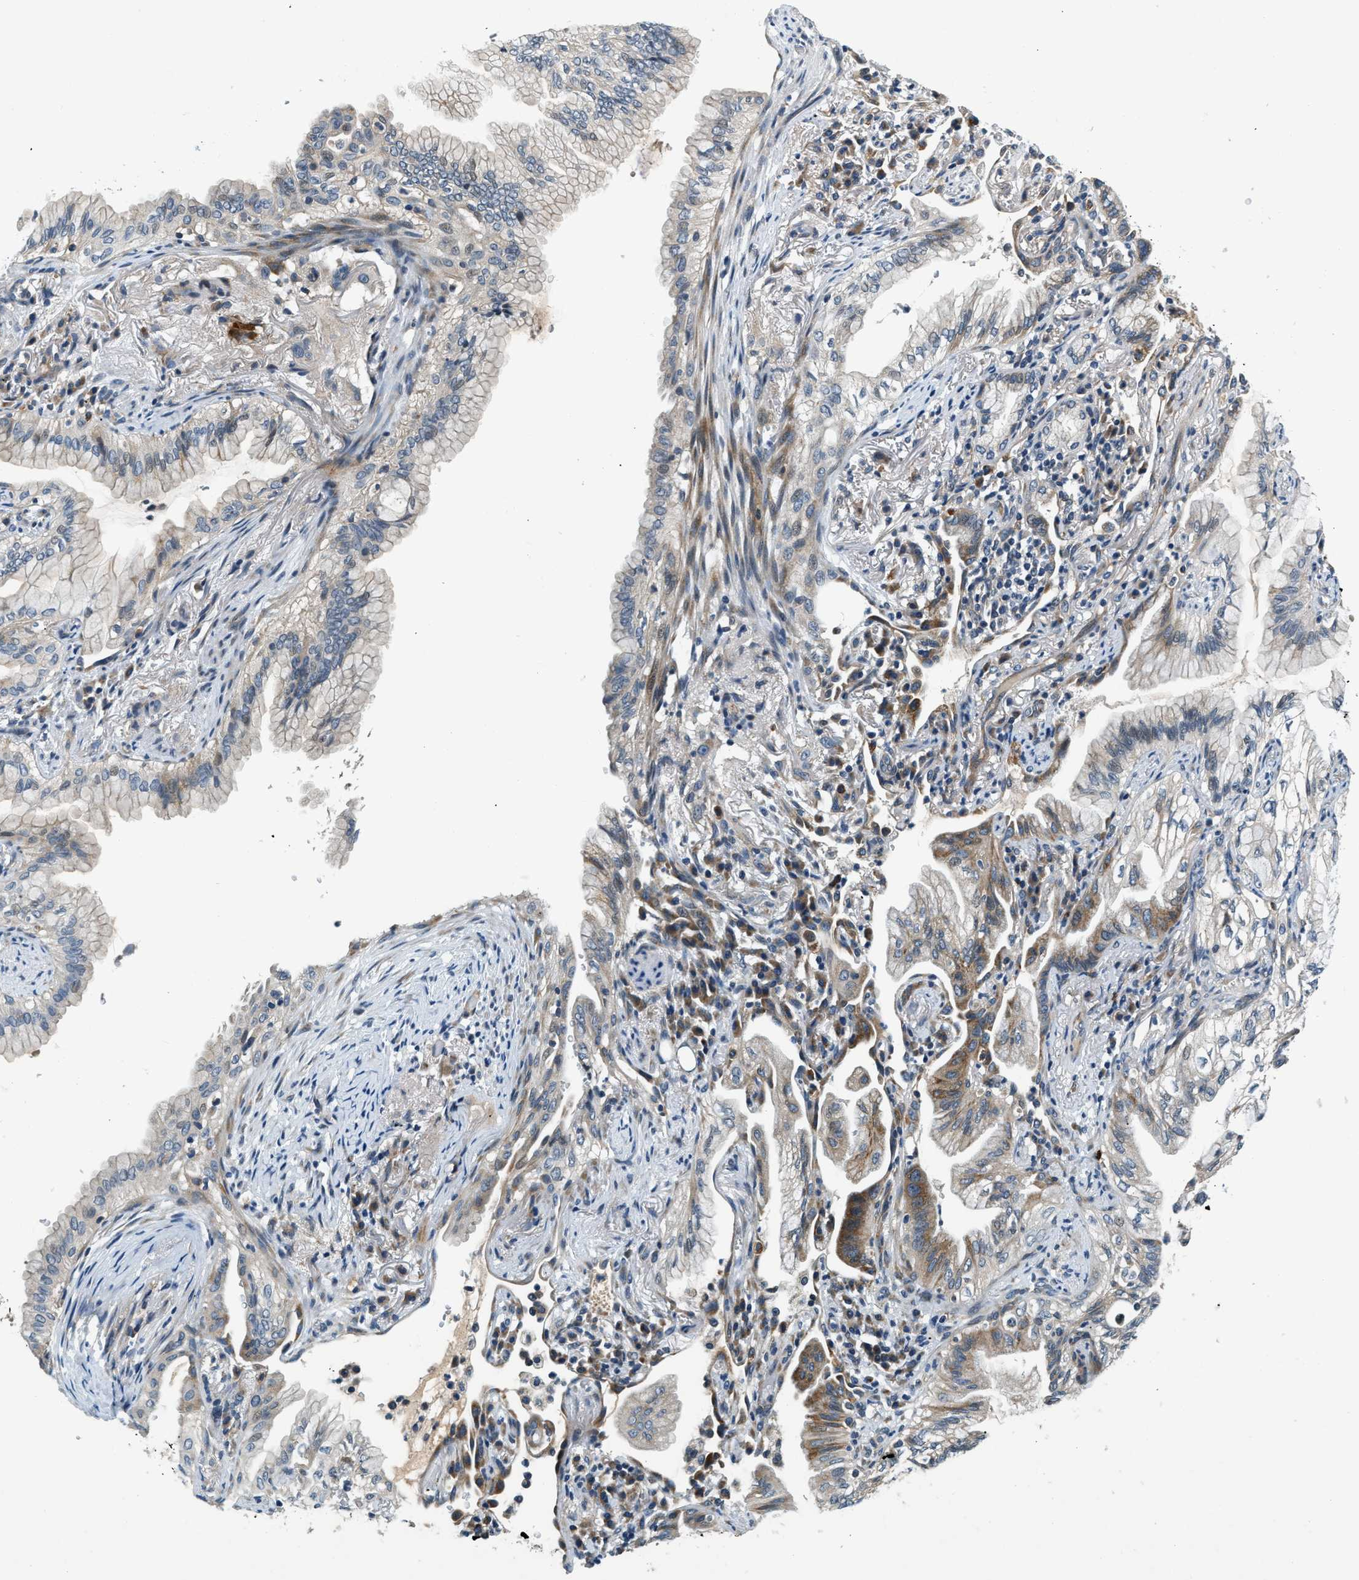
{"staining": {"intensity": "moderate", "quantity": "<25%", "location": "cytoplasmic/membranous"}, "tissue": "lung cancer", "cell_type": "Tumor cells", "image_type": "cancer", "snomed": [{"axis": "morphology", "description": "Adenocarcinoma, NOS"}, {"axis": "topography", "description": "Lung"}], "caption": "A high-resolution micrograph shows immunohistochemistry (IHC) staining of lung adenocarcinoma, which demonstrates moderate cytoplasmic/membranous expression in about <25% of tumor cells. (Stains: DAB (3,3'-diaminobenzidine) in brown, nuclei in blue, Microscopy: brightfield microscopy at high magnification).", "gene": "YAE1", "patient": {"sex": "female", "age": 70}}